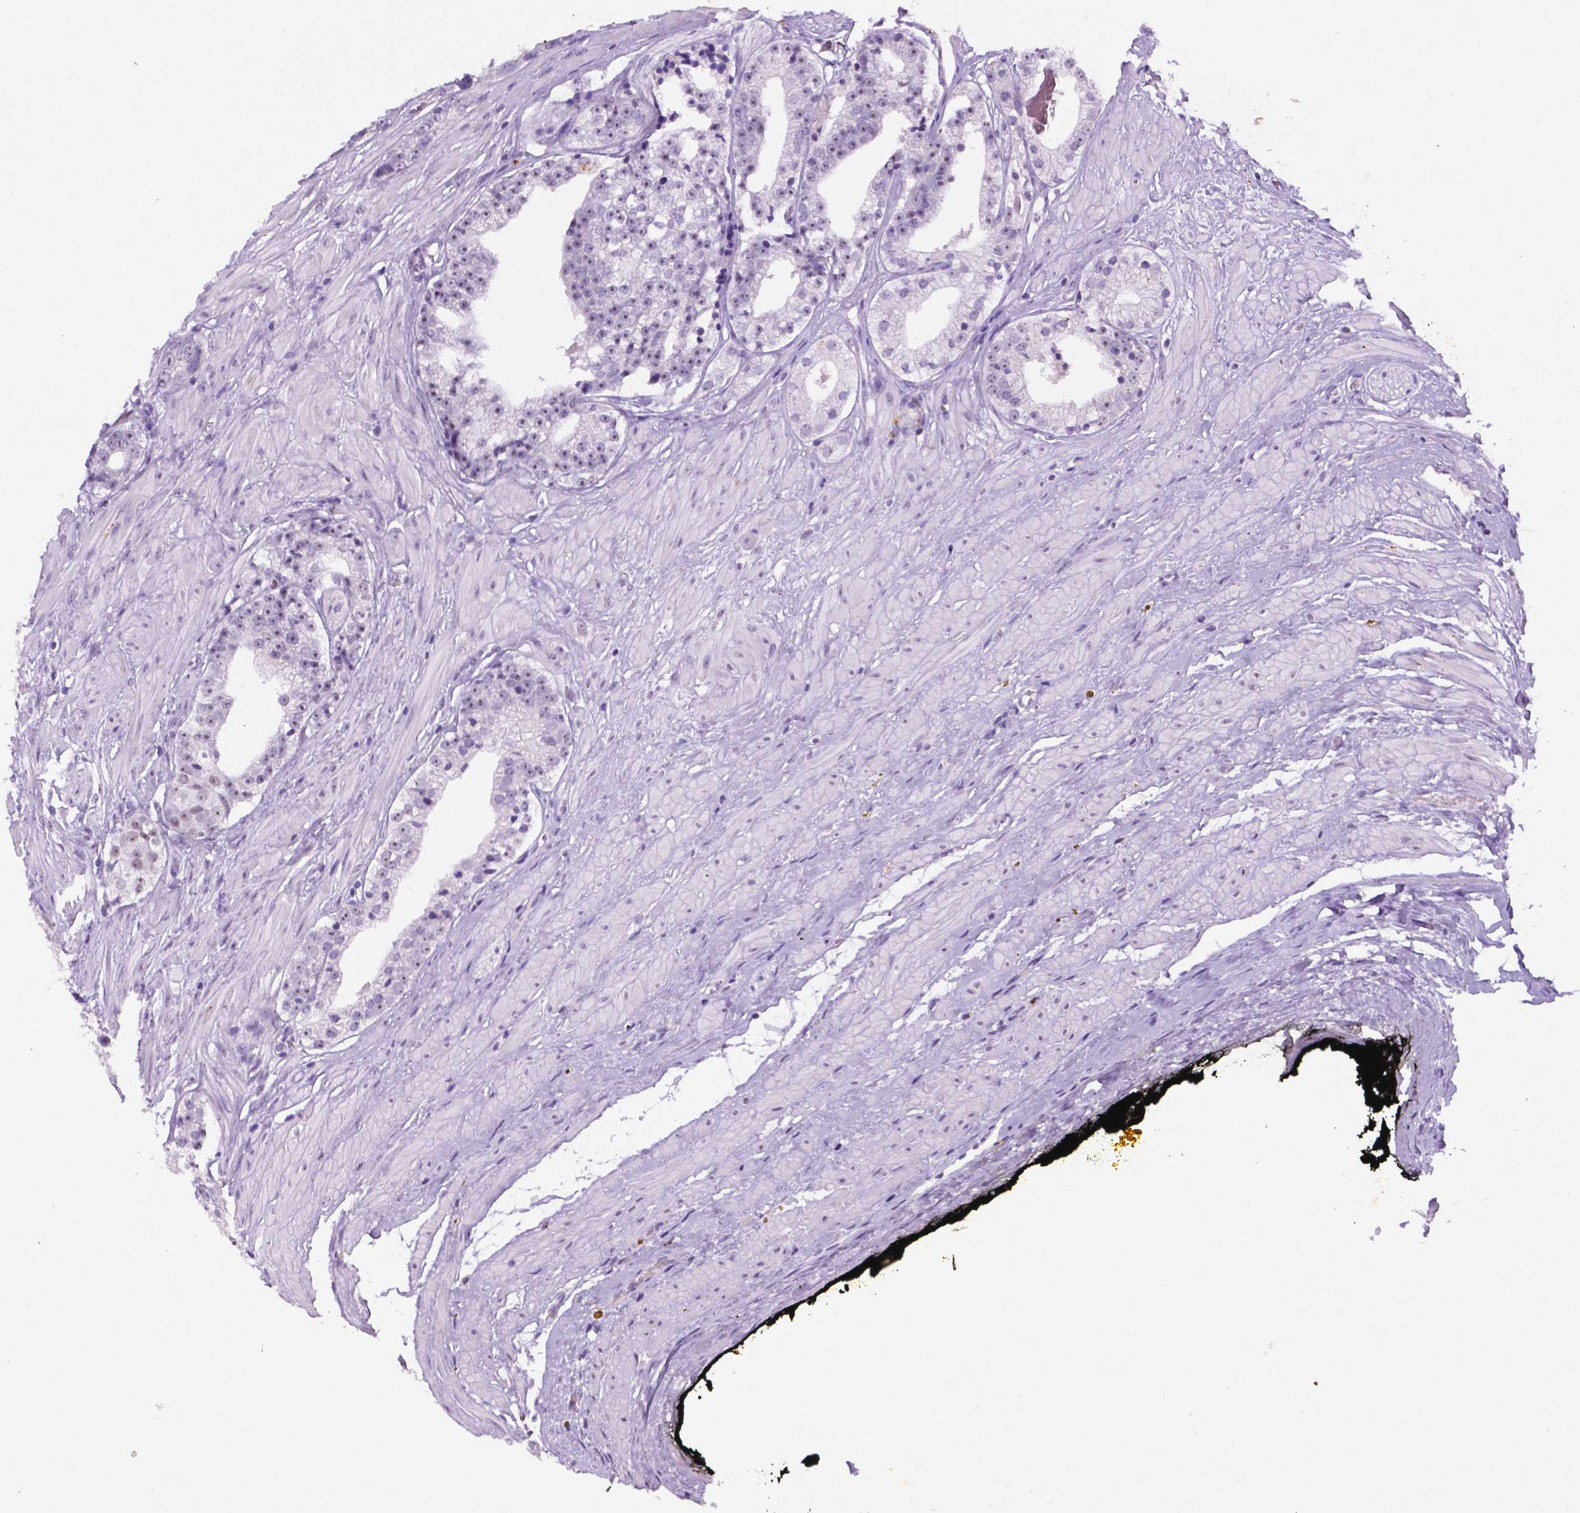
{"staining": {"intensity": "negative", "quantity": "none", "location": "none"}, "tissue": "prostate cancer", "cell_type": "Tumor cells", "image_type": "cancer", "snomed": [{"axis": "morphology", "description": "Adenocarcinoma, Low grade"}, {"axis": "topography", "description": "Prostate"}], "caption": "Immunohistochemical staining of prostate cancer demonstrates no significant positivity in tumor cells. (DAB (3,3'-diaminobenzidine) immunohistochemistry, high magnification).", "gene": "C18orf21", "patient": {"sex": "male", "age": 60}}